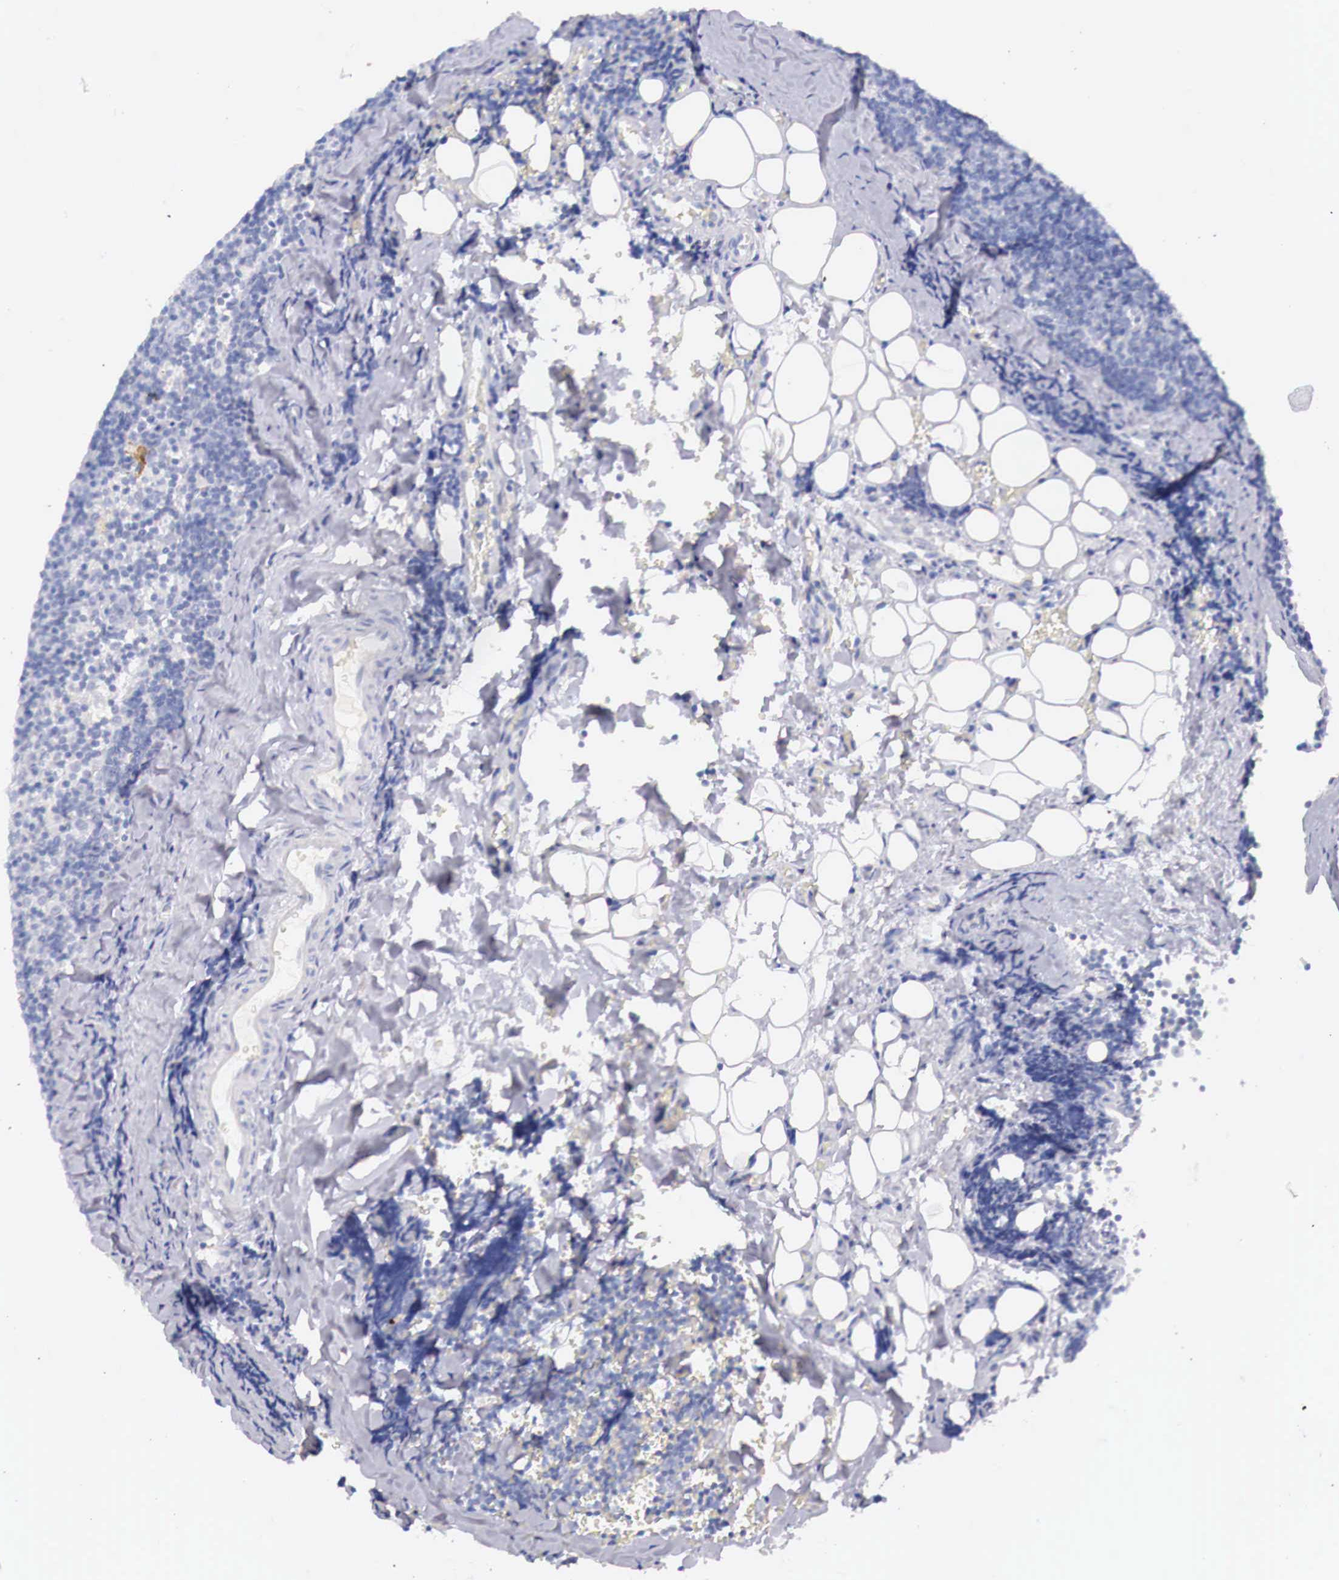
{"staining": {"intensity": "negative", "quantity": "none", "location": "none"}, "tissue": "lymphoma", "cell_type": "Tumor cells", "image_type": "cancer", "snomed": [{"axis": "morphology", "description": "Malignant lymphoma, non-Hodgkin's type, Low grade"}, {"axis": "topography", "description": "Lymph node"}], "caption": "High magnification brightfield microscopy of low-grade malignant lymphoma, non-Hodgkin's type stained with DAB (3,3'-diaminobenzidine) (brown) and counterstained with hematoxylin (blue): tumor cells show no significant staining.", "gene": "ITIH6", "patient": {"sex": "male", "age": 57}}